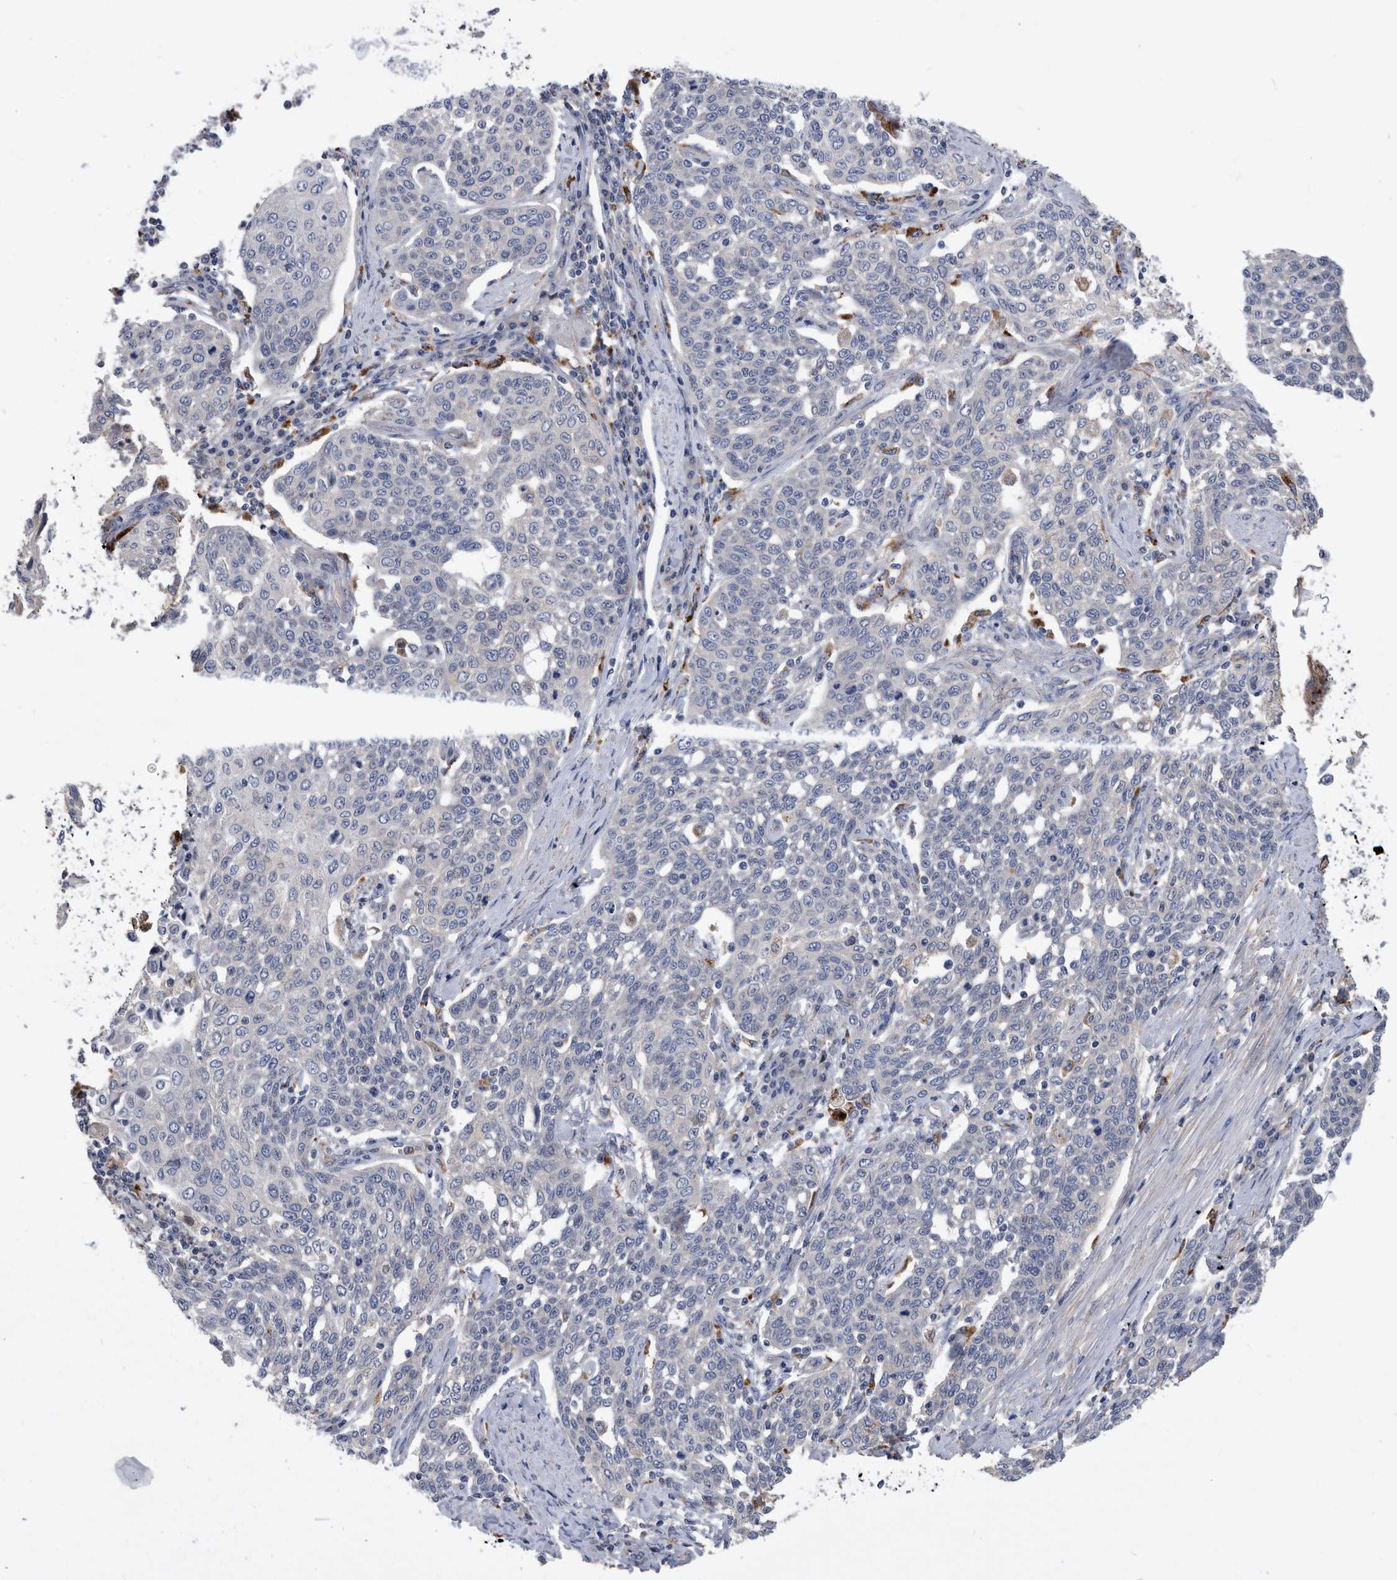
{"staining": {"intensity": "negative", "quantity": "none", "location": "none"}, "tissue": "cervical cancer", "cell_type": "Tumor cells", "image_type": "cancer", "snomed": [{"axis": "morphology", "description": "Squamous cell carcinoma, NOS"}, {"axis": "topography", "description": "Cervix"}], "caption": "High power microscopy photomicrograph of an immunohistochemistry image of cervical cancer (squamous cell carcinoma), revealing no significant positivity in tumor cells.", "gene": "BAIAP3", "patient": {"sex": "female", "age": 34}}